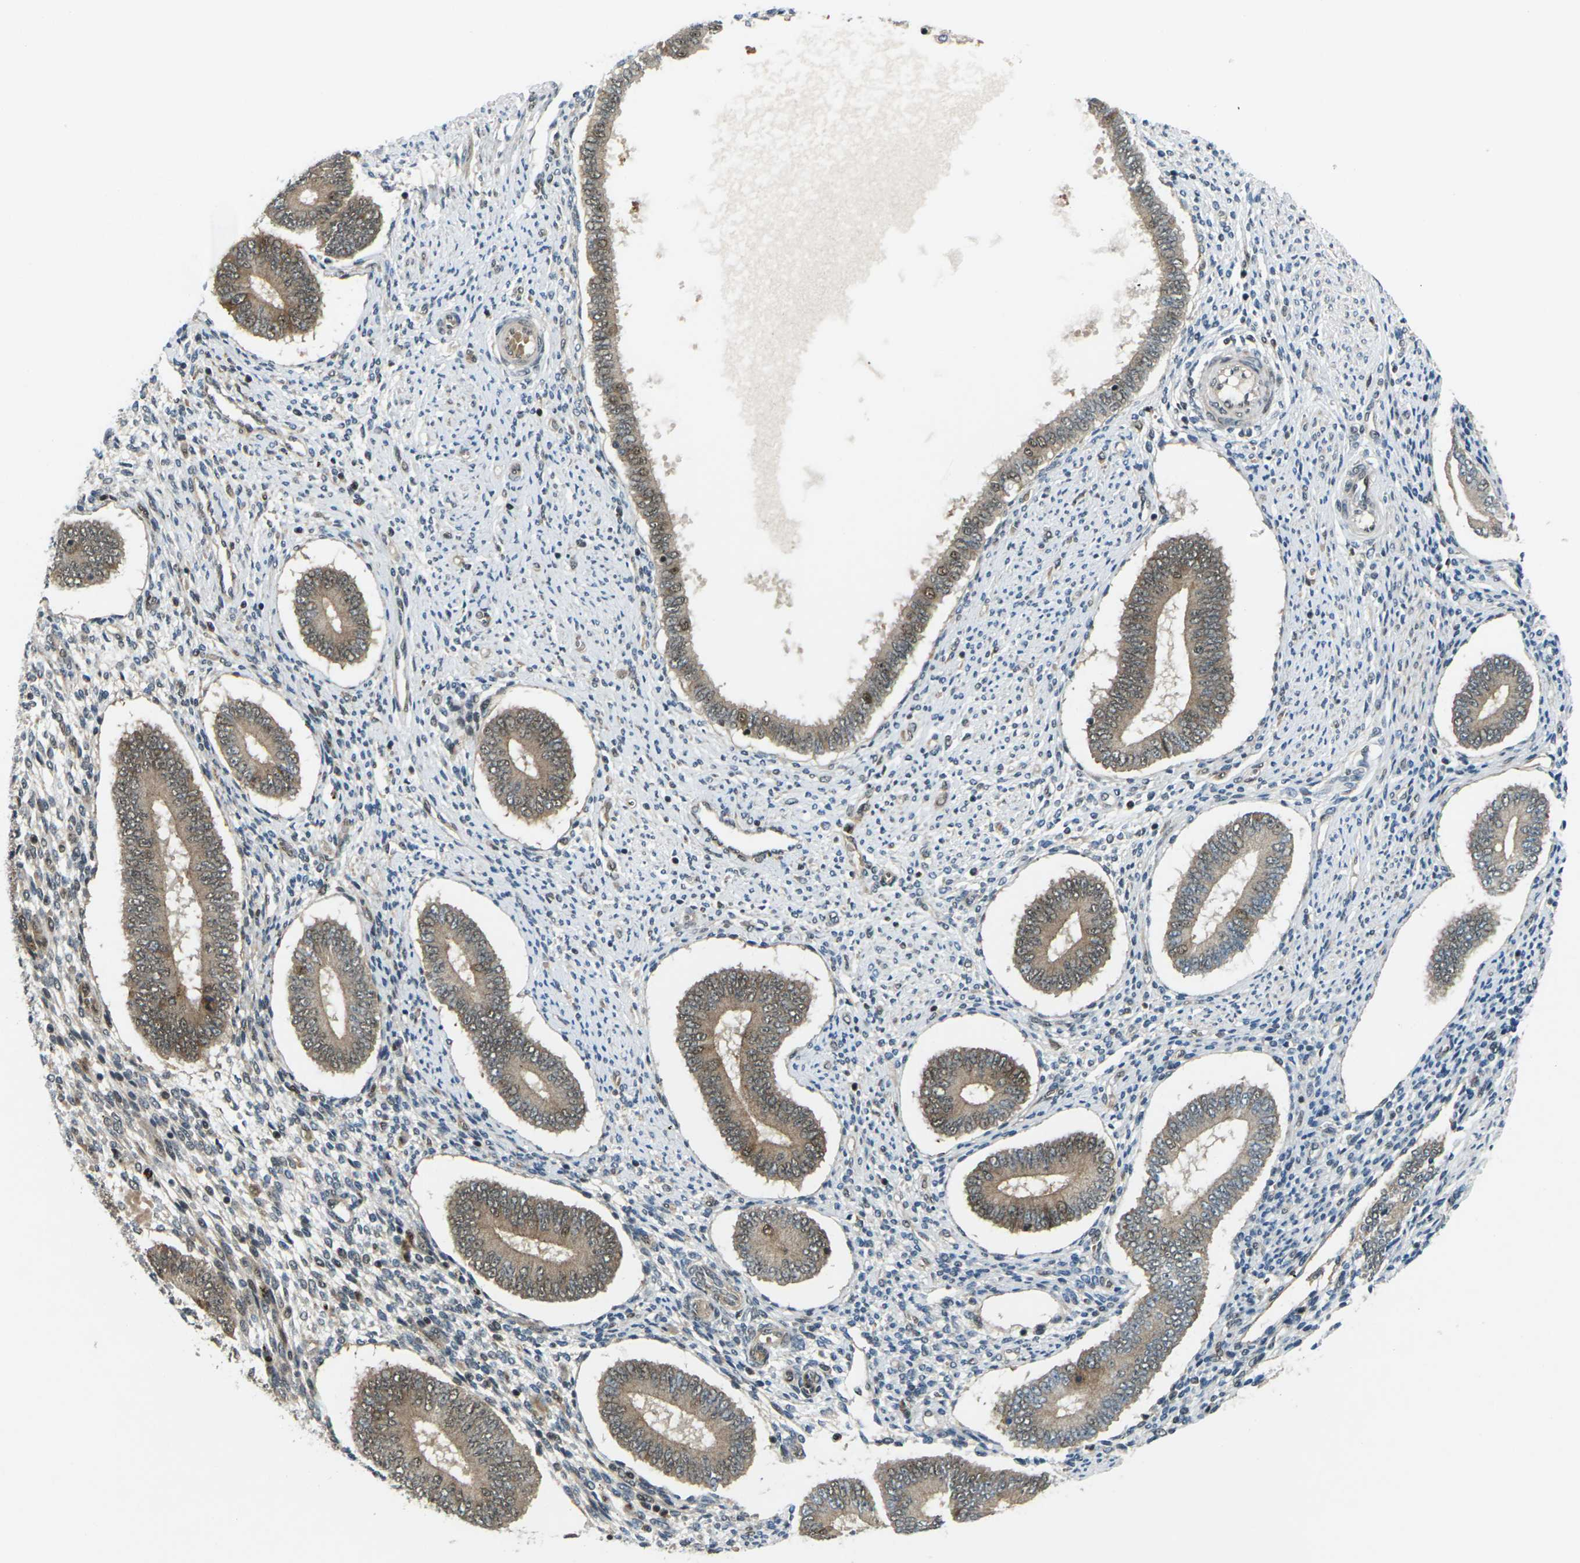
{"staining": {"intensity": "moderate", "quantity": "<25%", "location": "cytoplasmic/membranous,nuclear"}, "tissue": "endometrium", "cell_type": "Cells in endometrial stroma", "image_type": "normal", "snomed": [{"axis": "morphology", "description": "Normal tissue, NOS"}, {"axis": "topography", "description": "Endometrium"}], "caption": "Approximately <25% of cells in endometrial stroma in normal endometrium show moderate cytoplasmic/membranous,nuclear protein expression as visualized by brown immunohistochemical staining.", "gene": "UBE2S", "patient": {"sex": "female", "age": 42}}